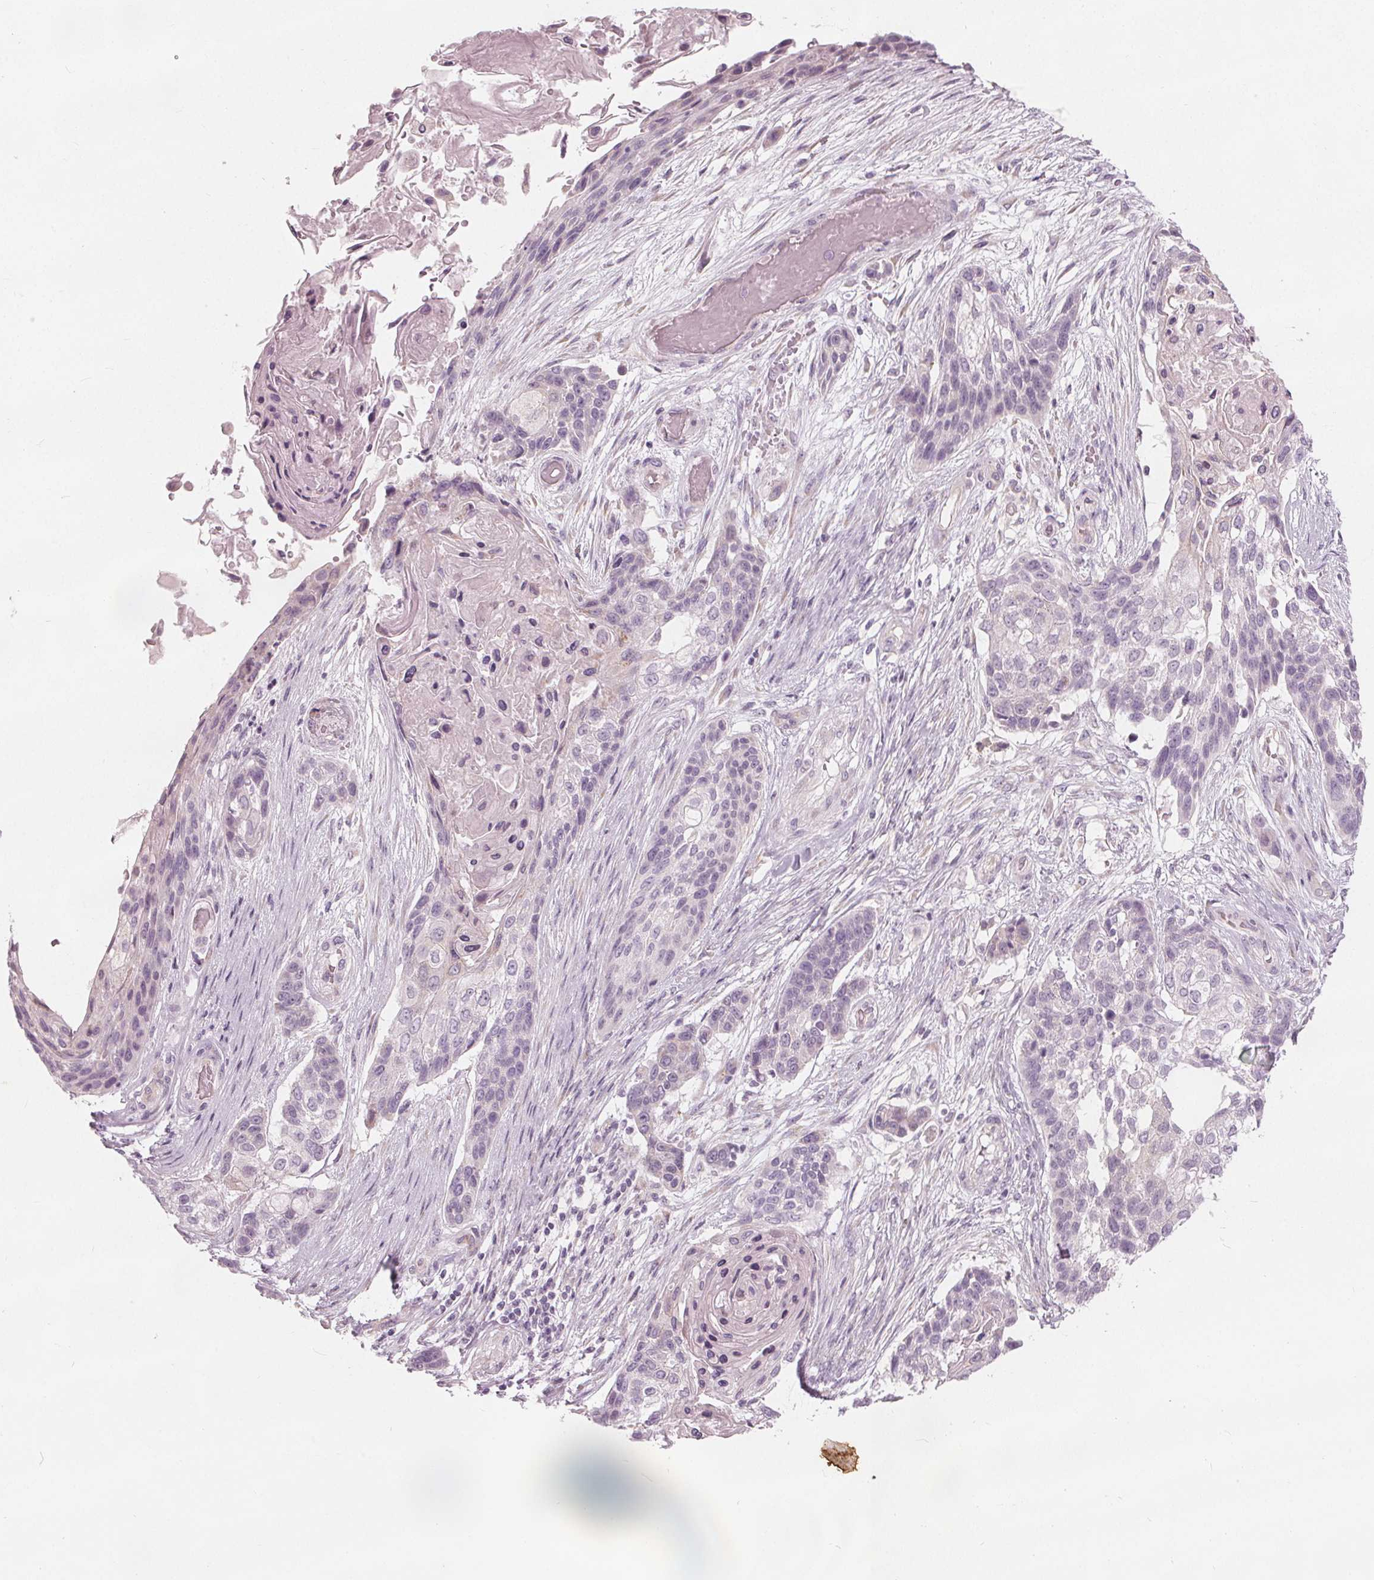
{"staining": {"intensity": "negative", "quantity": "none", "location": "none"}, "tissue": "lung cancer", "cell_type": "Tumor cells", "image_type": "cancer", "snomed": [{"axis": "morphology", "description": "Squamous cell carcinoma, NOS"}, {"axis": "topography", "description": "Lung"}], "caption": "Tumor cells are negative for protein expression in human squamous cell carcinoma (lung).", "gene": "BRSK1", "patient": {"sex": "male", "age": 69}}